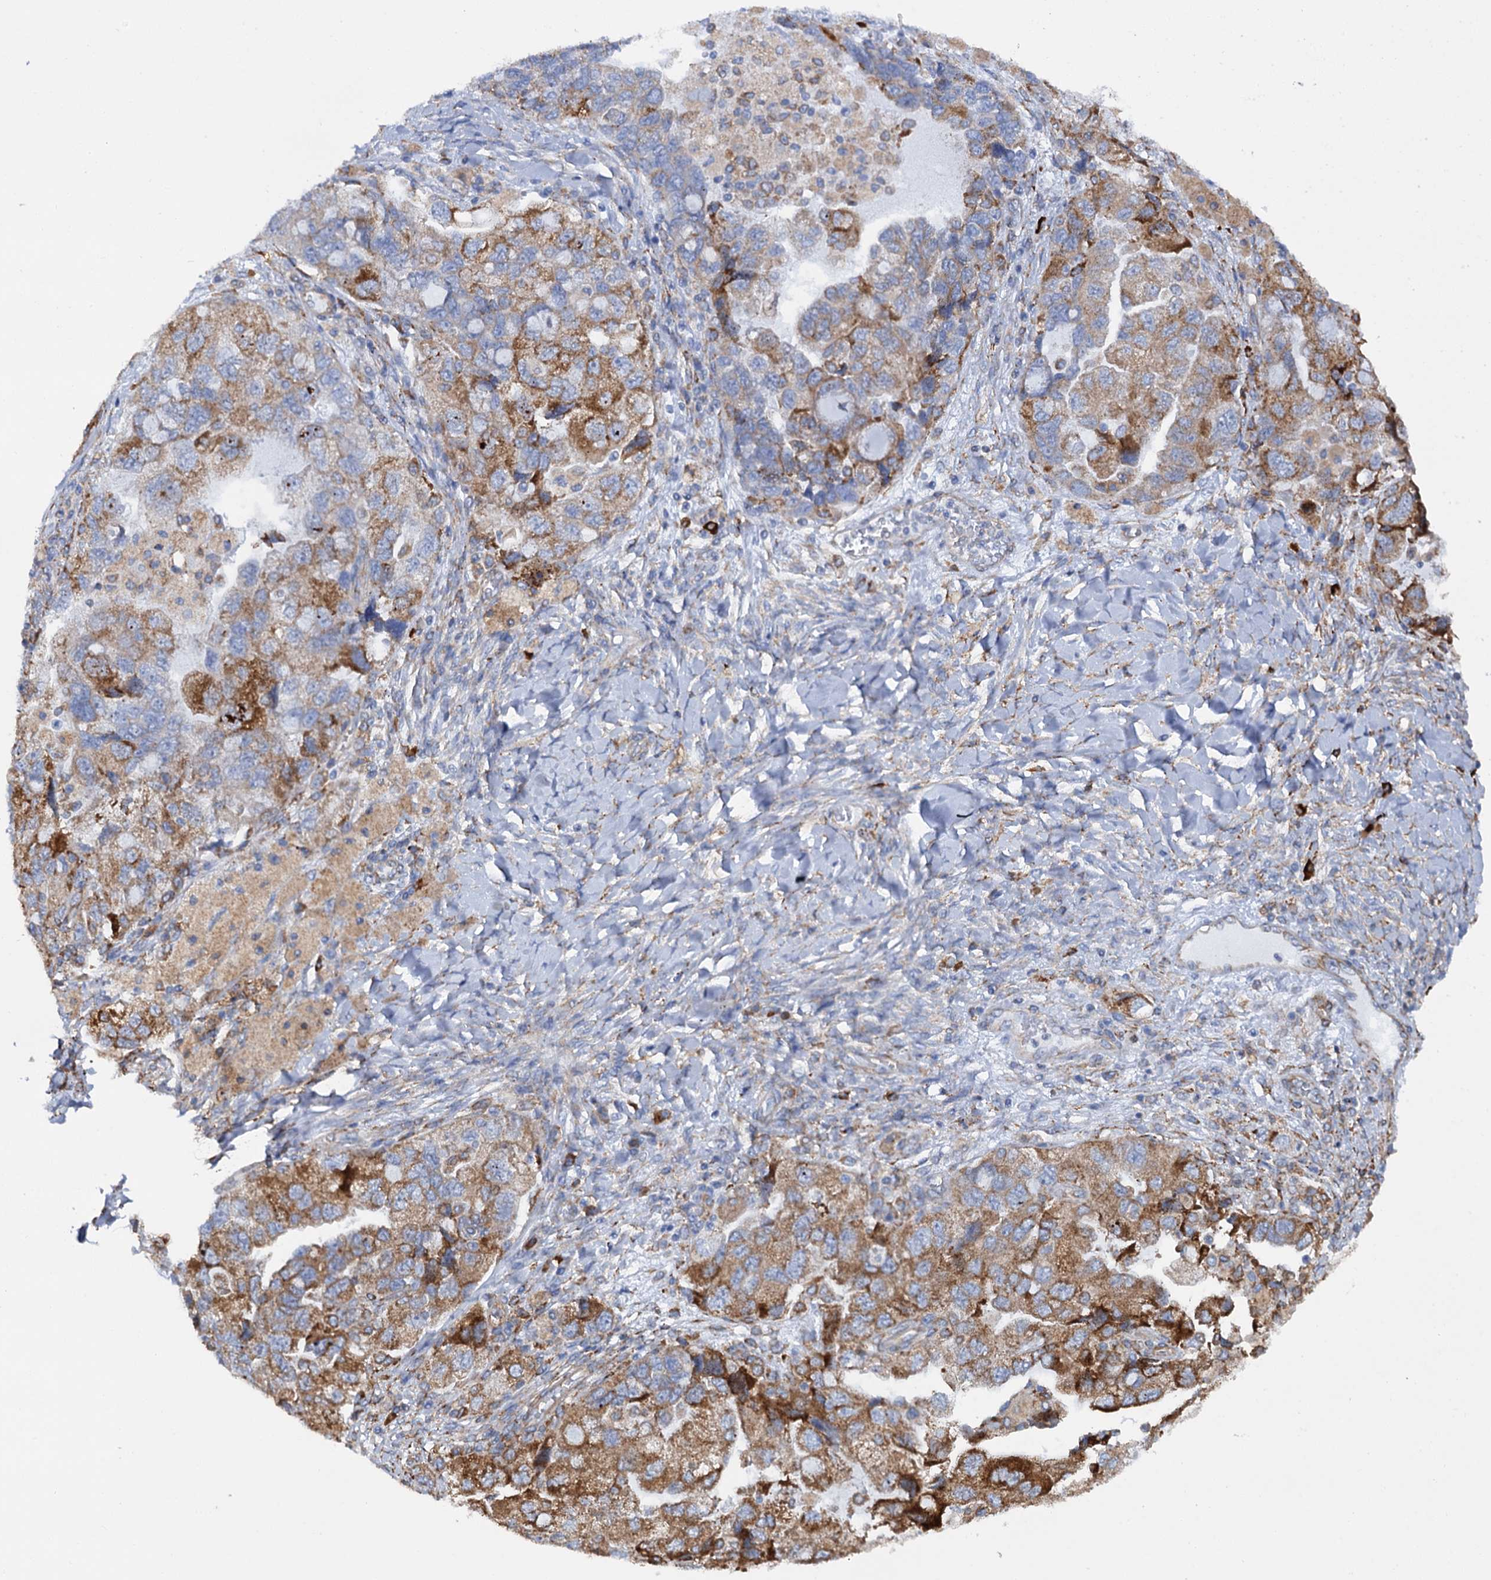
{"staining": {"intensity": "moderate", "quantity": ">75%", "location": "cytoplasmic/membranous"}, "tissue": "ovarian cancer", "cell_type": "Tumor cells", "image_type": "cancer", "snomed": [{"axis": "morphology", "description": "Carcinoma, NOS"}, {"axis": "morphology", "description": "Cystadenocarcinoma, serous, NOS"}, {"axis": "topography", "description": "Ovary"}], "caption": "Human ovarian cancer (serous cystadenocarcinoma) stained with a brown dye displays moderate cytoplasmic/membranous positive positivity in approximately >75% of tumor cells.", "gene": "SHE", "patient": {"sex": "female", "age": 69}}